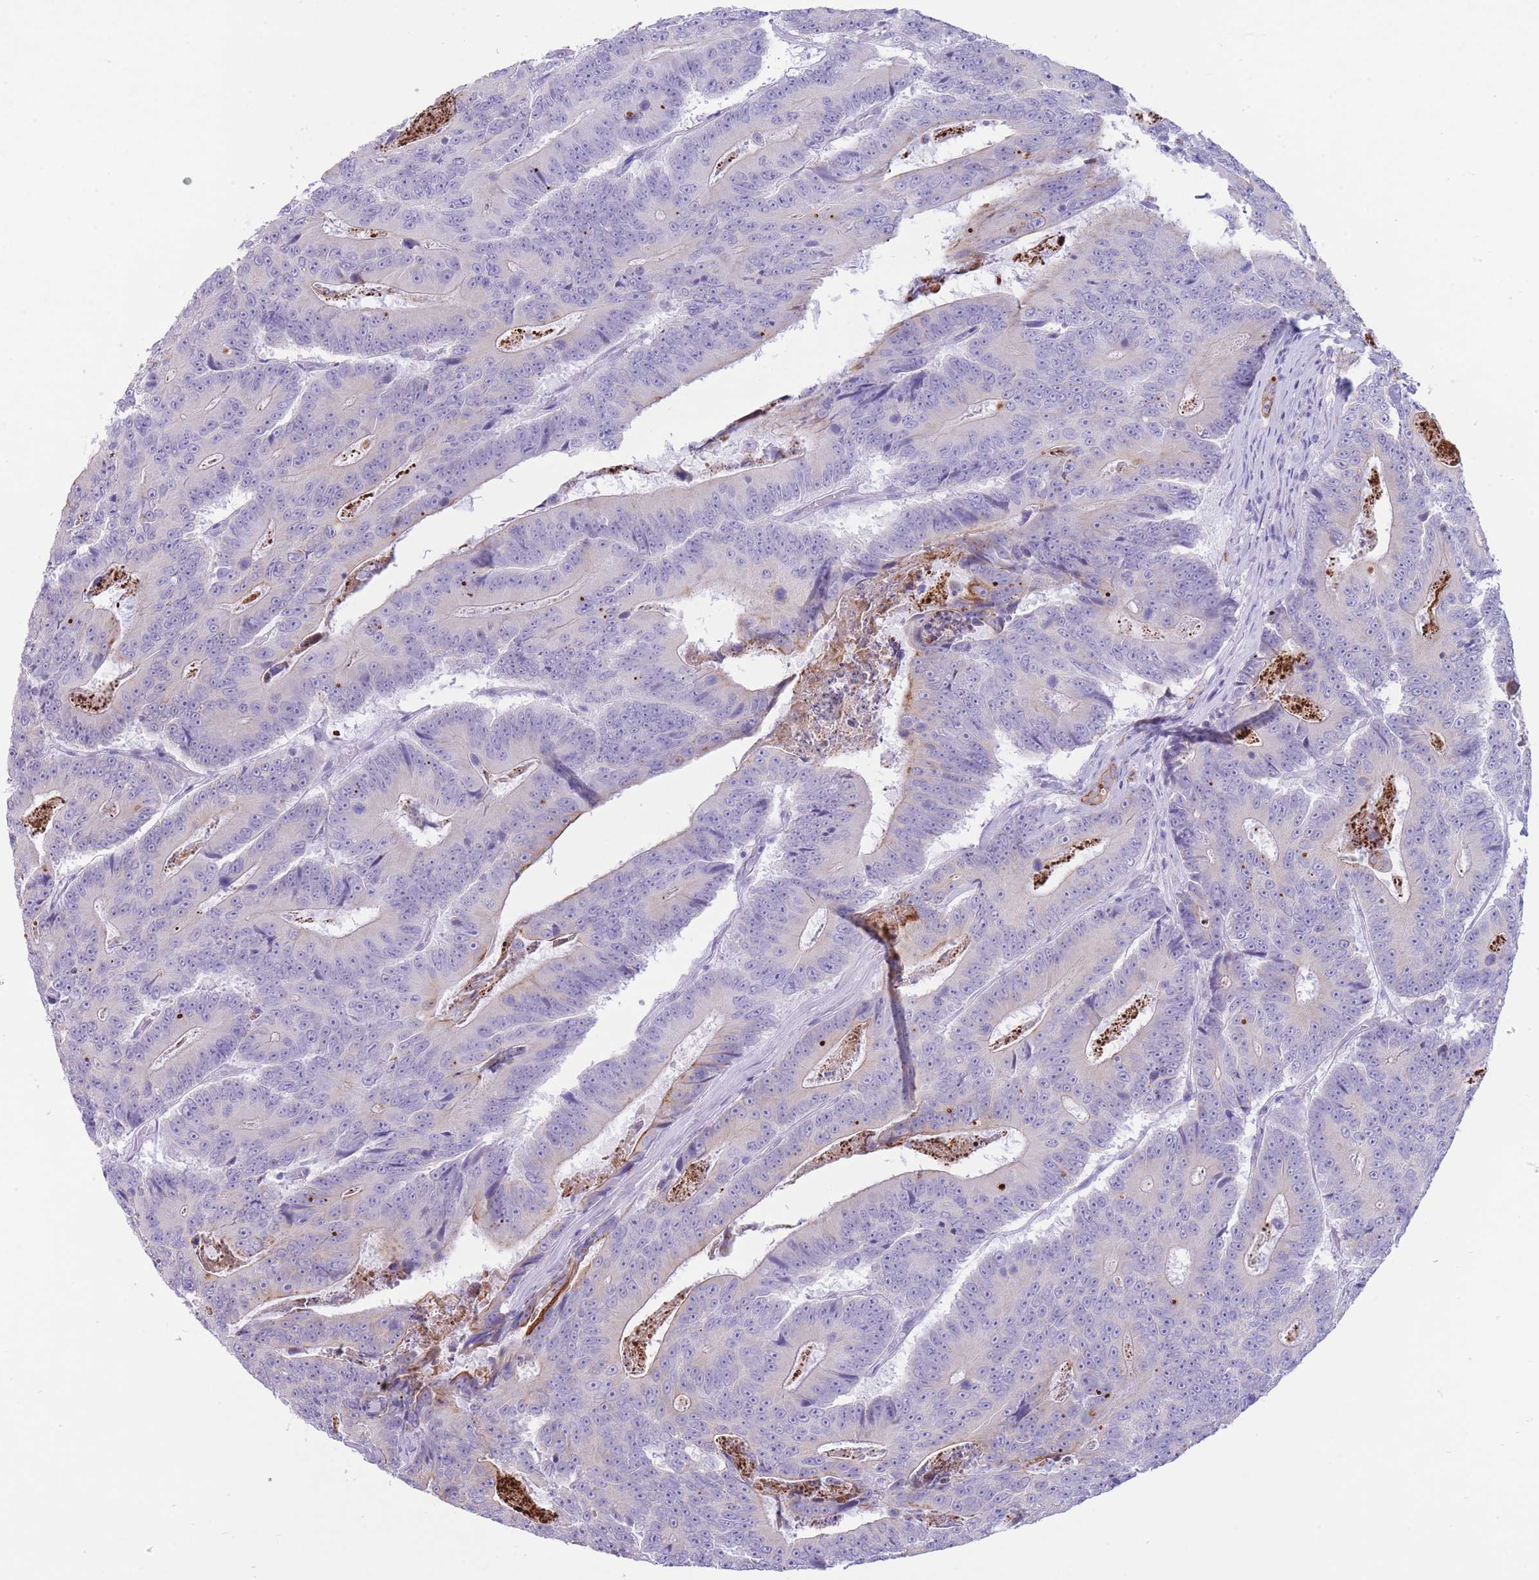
{"staining": {"intensity": "negative", "quantity": "none", "location": "none"}, "tissue": "colorectal cancer", "cell_type": "Tumor cells", "image_type": "cancer", "snomed": [{"axis": "morphology", "description": "Adenocarcinoma, NOS"}, {"axis": "topography", "description": "Colon"}], "caption": "DAB immunohistochemical staining of colorectal adenocarcinoma reveals no significant staining in tumor cells.", "gene": "VWA8", "patient": {"sex": "male", "age": 83}}